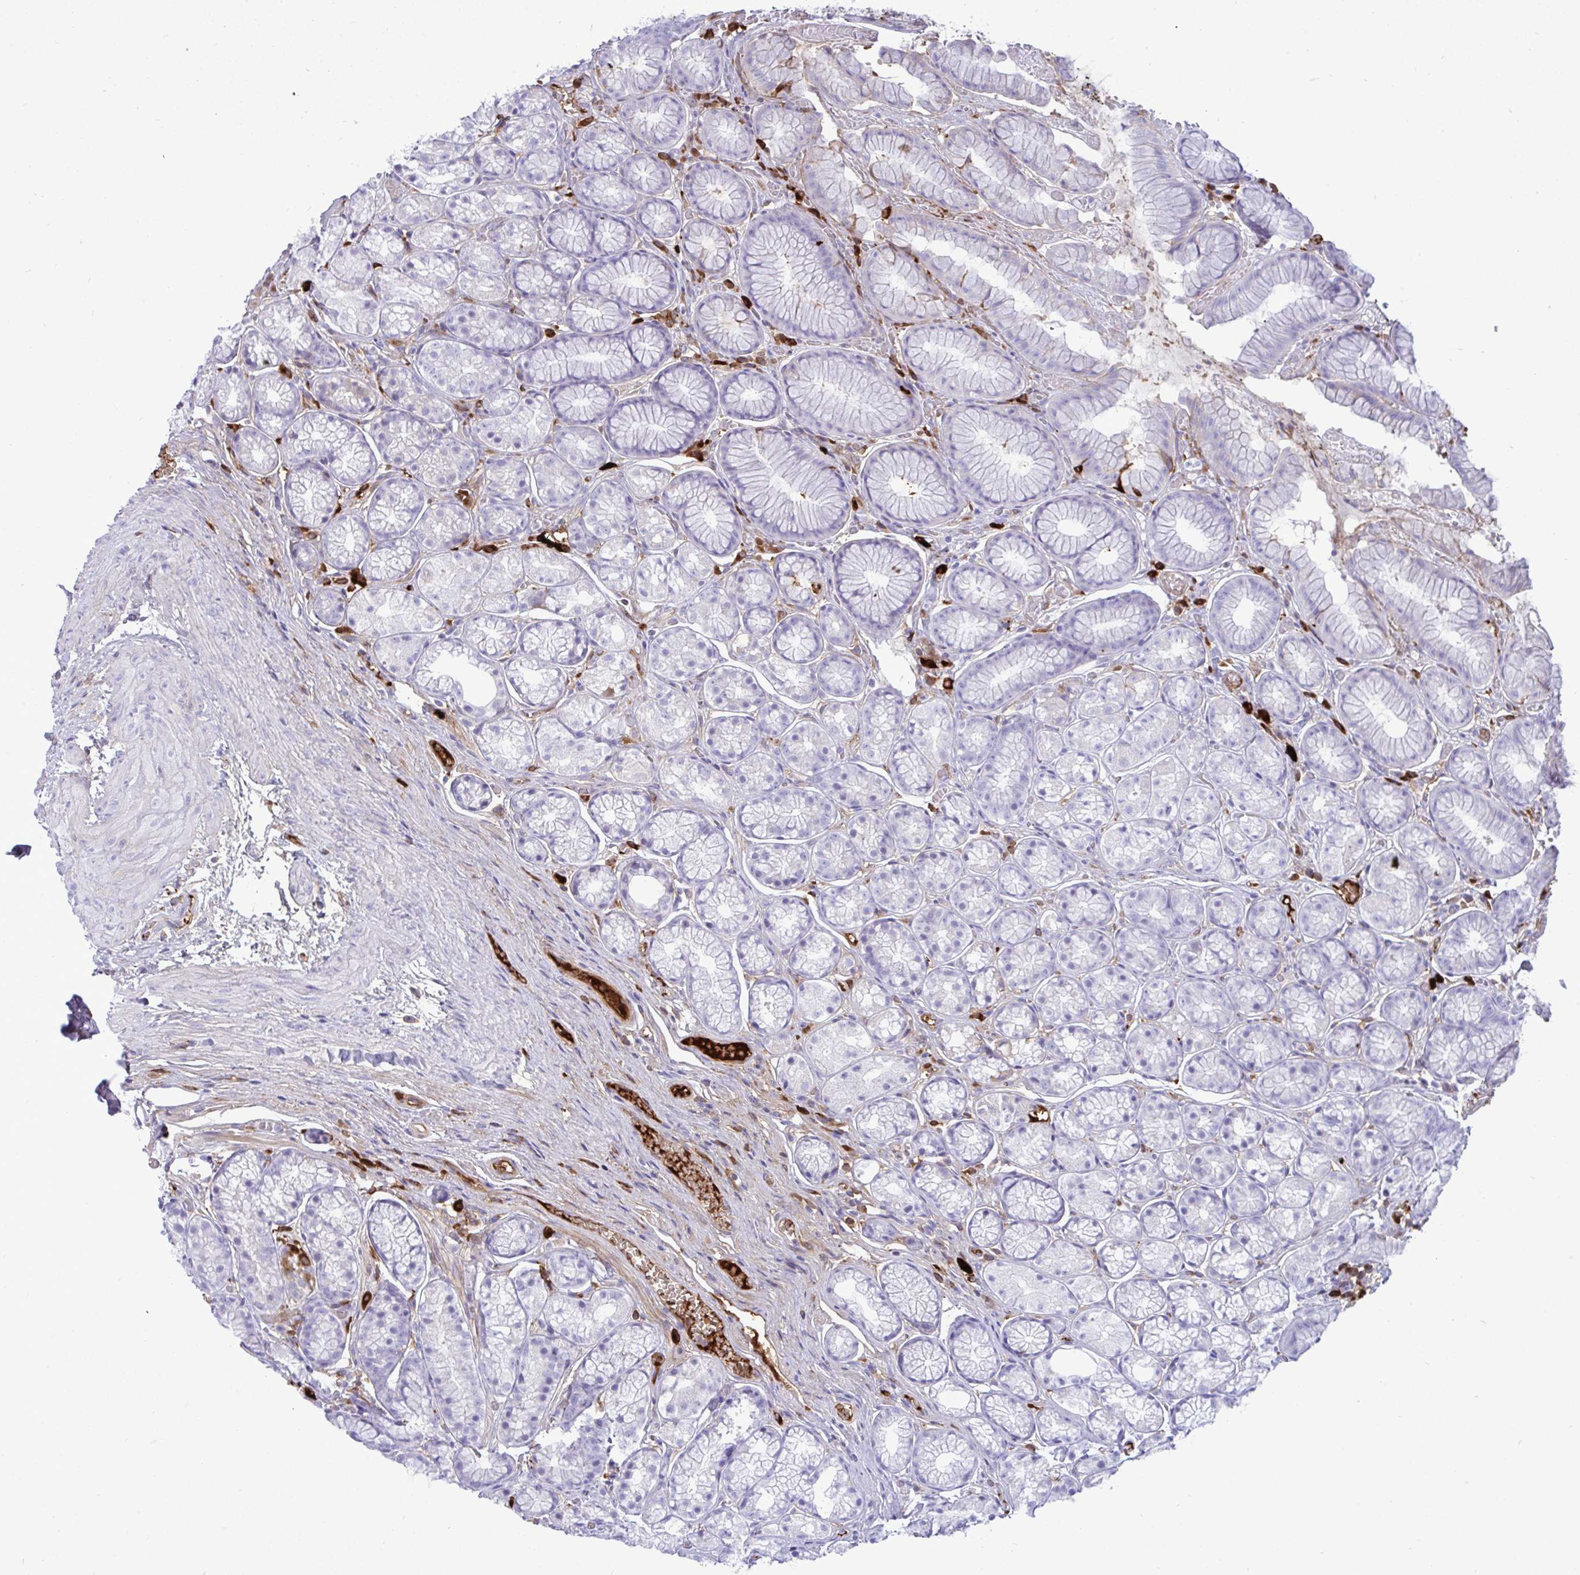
{"staining": {"intensity": "moderate", "quantity": "<25%", "location": "cytoplasmic/membranous"}, "tissue": "stomach", "cell_type": "Glandular cells", "image_type": "normal", "snomed": [{"axis": "morphology", "description": "Normal tissue, NOS"}, {"axis": "topography", "description": "Smooth muscle"}, {"axis": "topography", "description": "Stomach"}], "caption": "A low amount of moderate cytoplasmic/membranous expression is identified in approximately <25% of glandular cells in benign stomach.", "gene": "F2", "patient": {"sex": "male", "age": 70}}